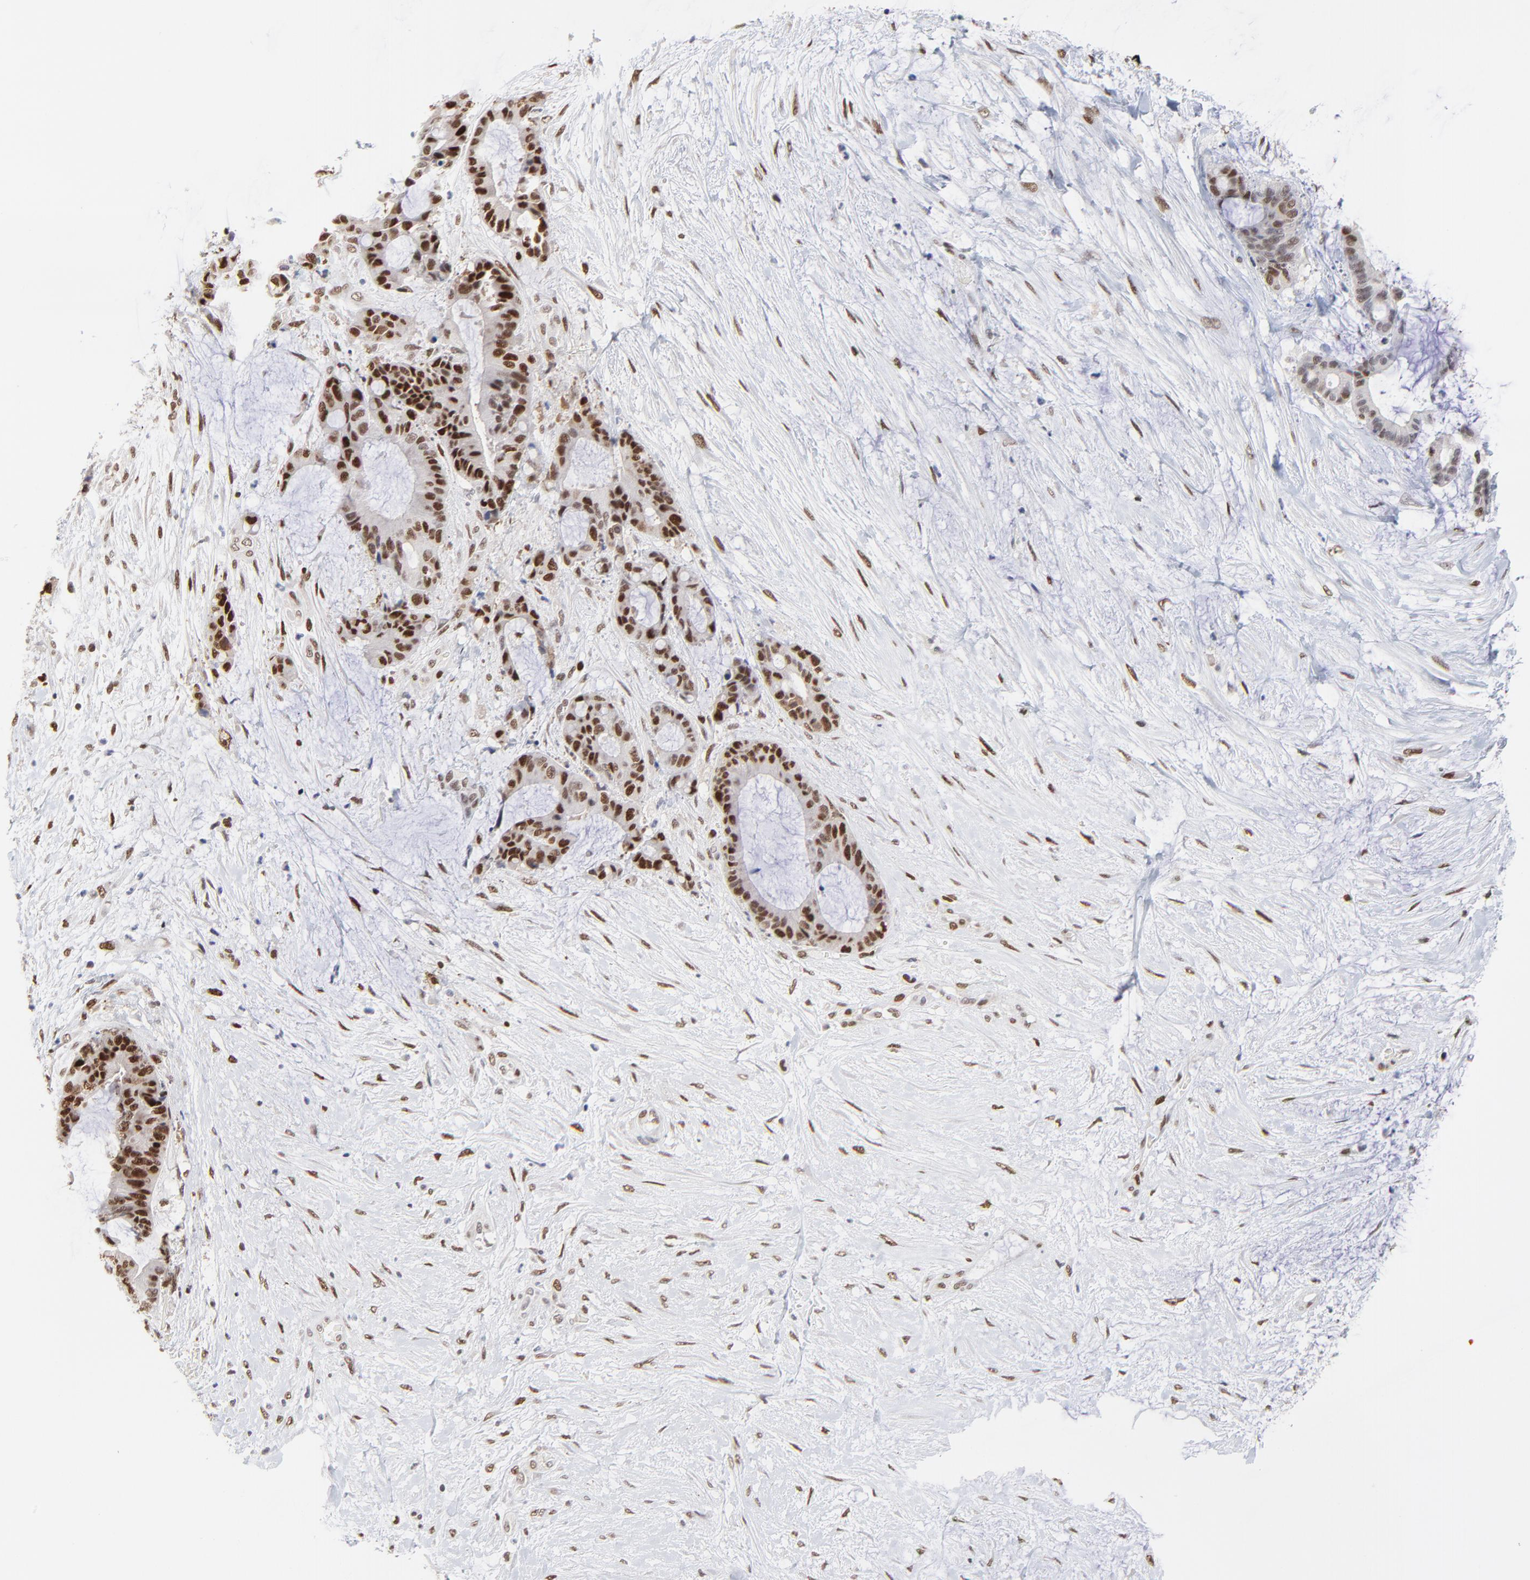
{"staining": {"intensity": "moderate", "quantity": ">75%", "location": "nuclear"}, "tissue": "liver cancer", "cell_type": "Tumor cells", "image_type": "cancer", "snomed": [{"axis": "morphology", "description": "Cholangiocarcinoma"}, {"axis": "topography", "description": "Liver"}], "caption": "High-power microscopy captured an immunohistochemistry (IHC) image of liver cholangiocarcinoma, revealing moderate nuclear expression in approximately >75% of tumor cells.", "gene": "OGFOD1", "patient": {"sex": "female", "age": 73}}